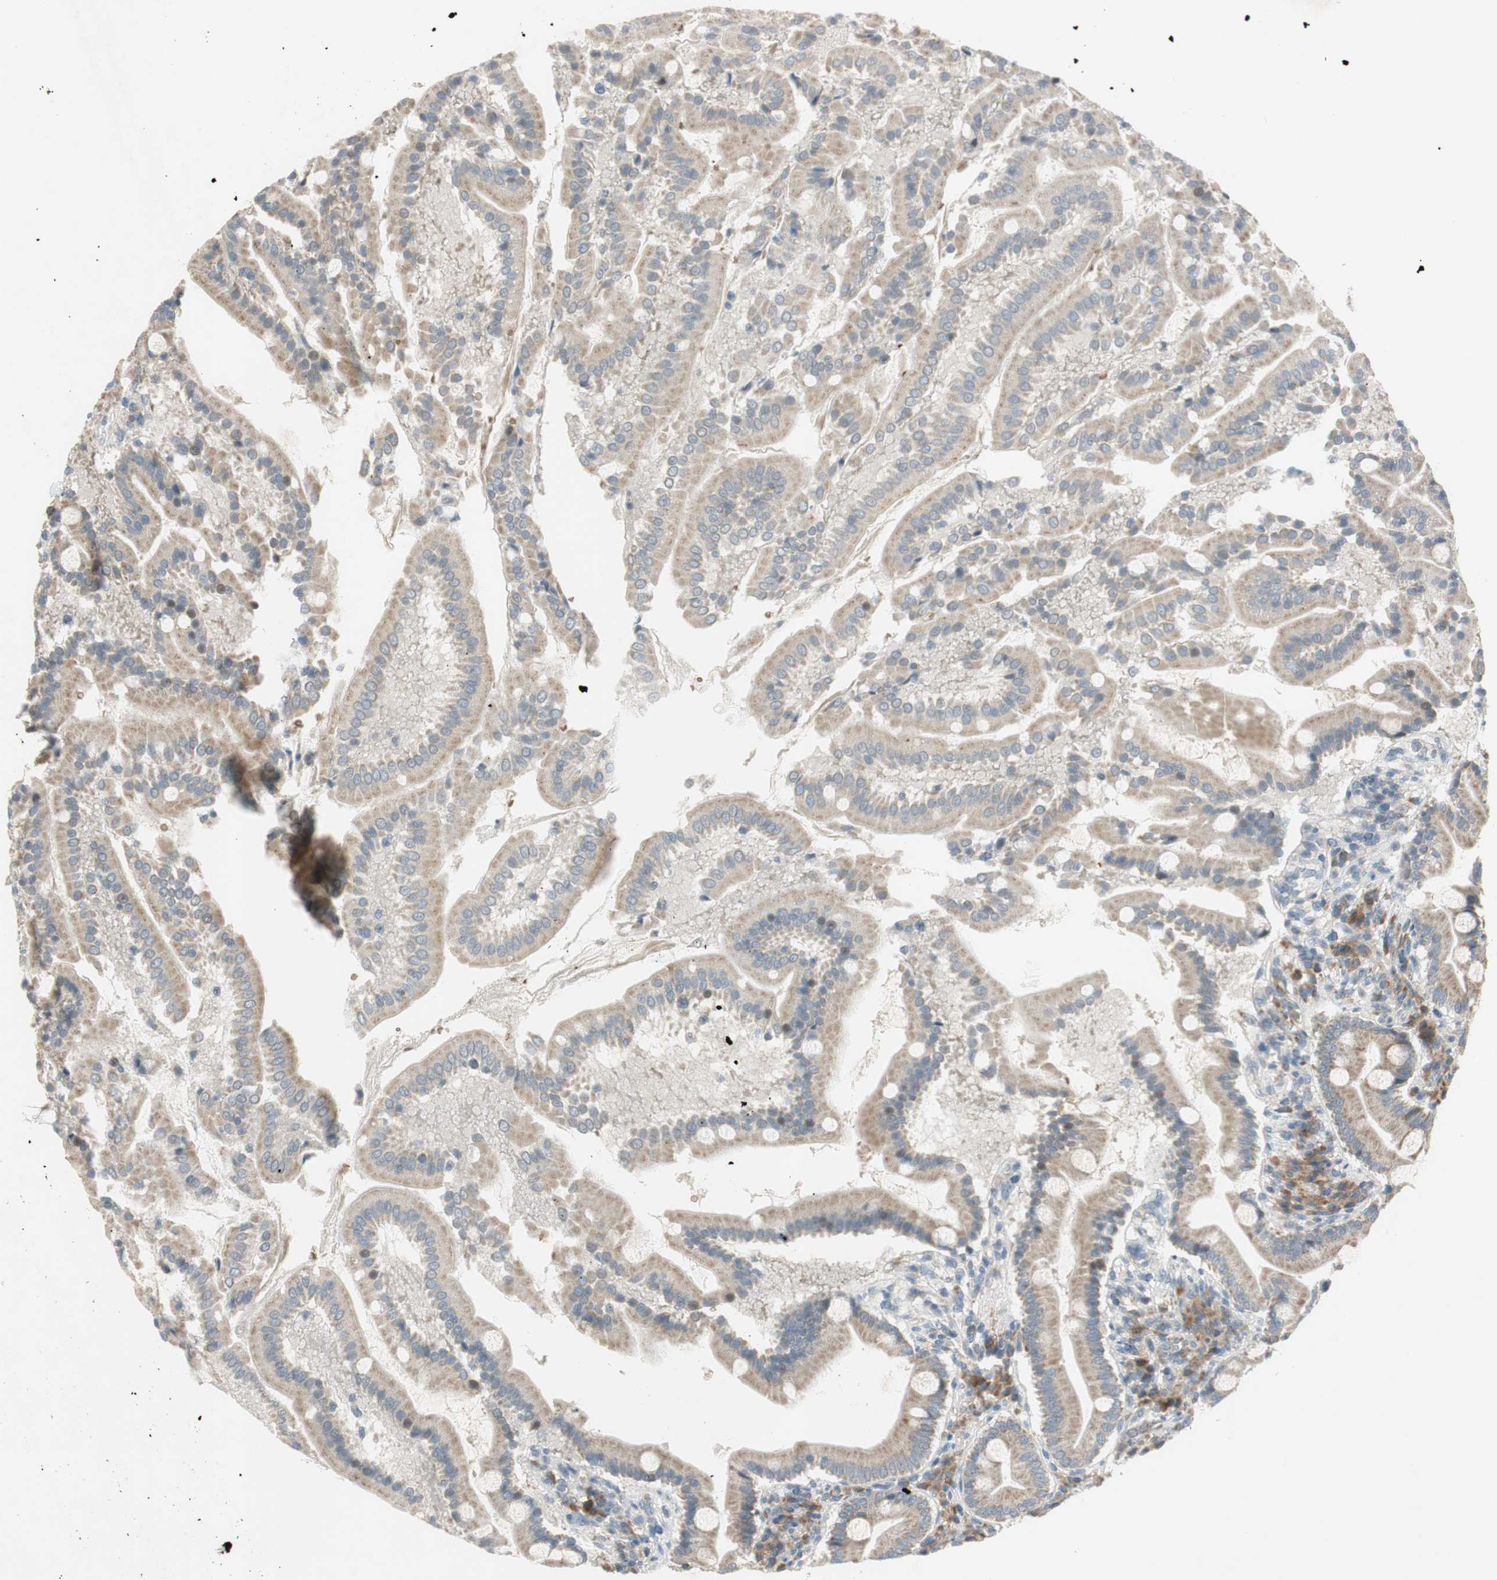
{"staining": {"intensity": "moderate", "quantity": ">75%", "location": "cytoplasmic/membranous"}, "tissue": "duodenum", "cell_type": "Glandular cells", "image_type": "normal", "snomed": [{"axis": "morphology", "description": "Normal tissue, NOS"}, {"axis": "topography", "description": "Duodenum"}], "caption": "Immunohistochemistry of normal duodenum demonstrates medium levels of moderate cytoplasmic/membranous expression in approximately >75% of glandular cells. Using DAB (3,3'-diaminobenzidine) (brown) and hematoxylin (blue) stains, captured at high magnification using brightfield microscopy.", "gene": "GYPC", "patient": {"sex": "male", "age": 50}}